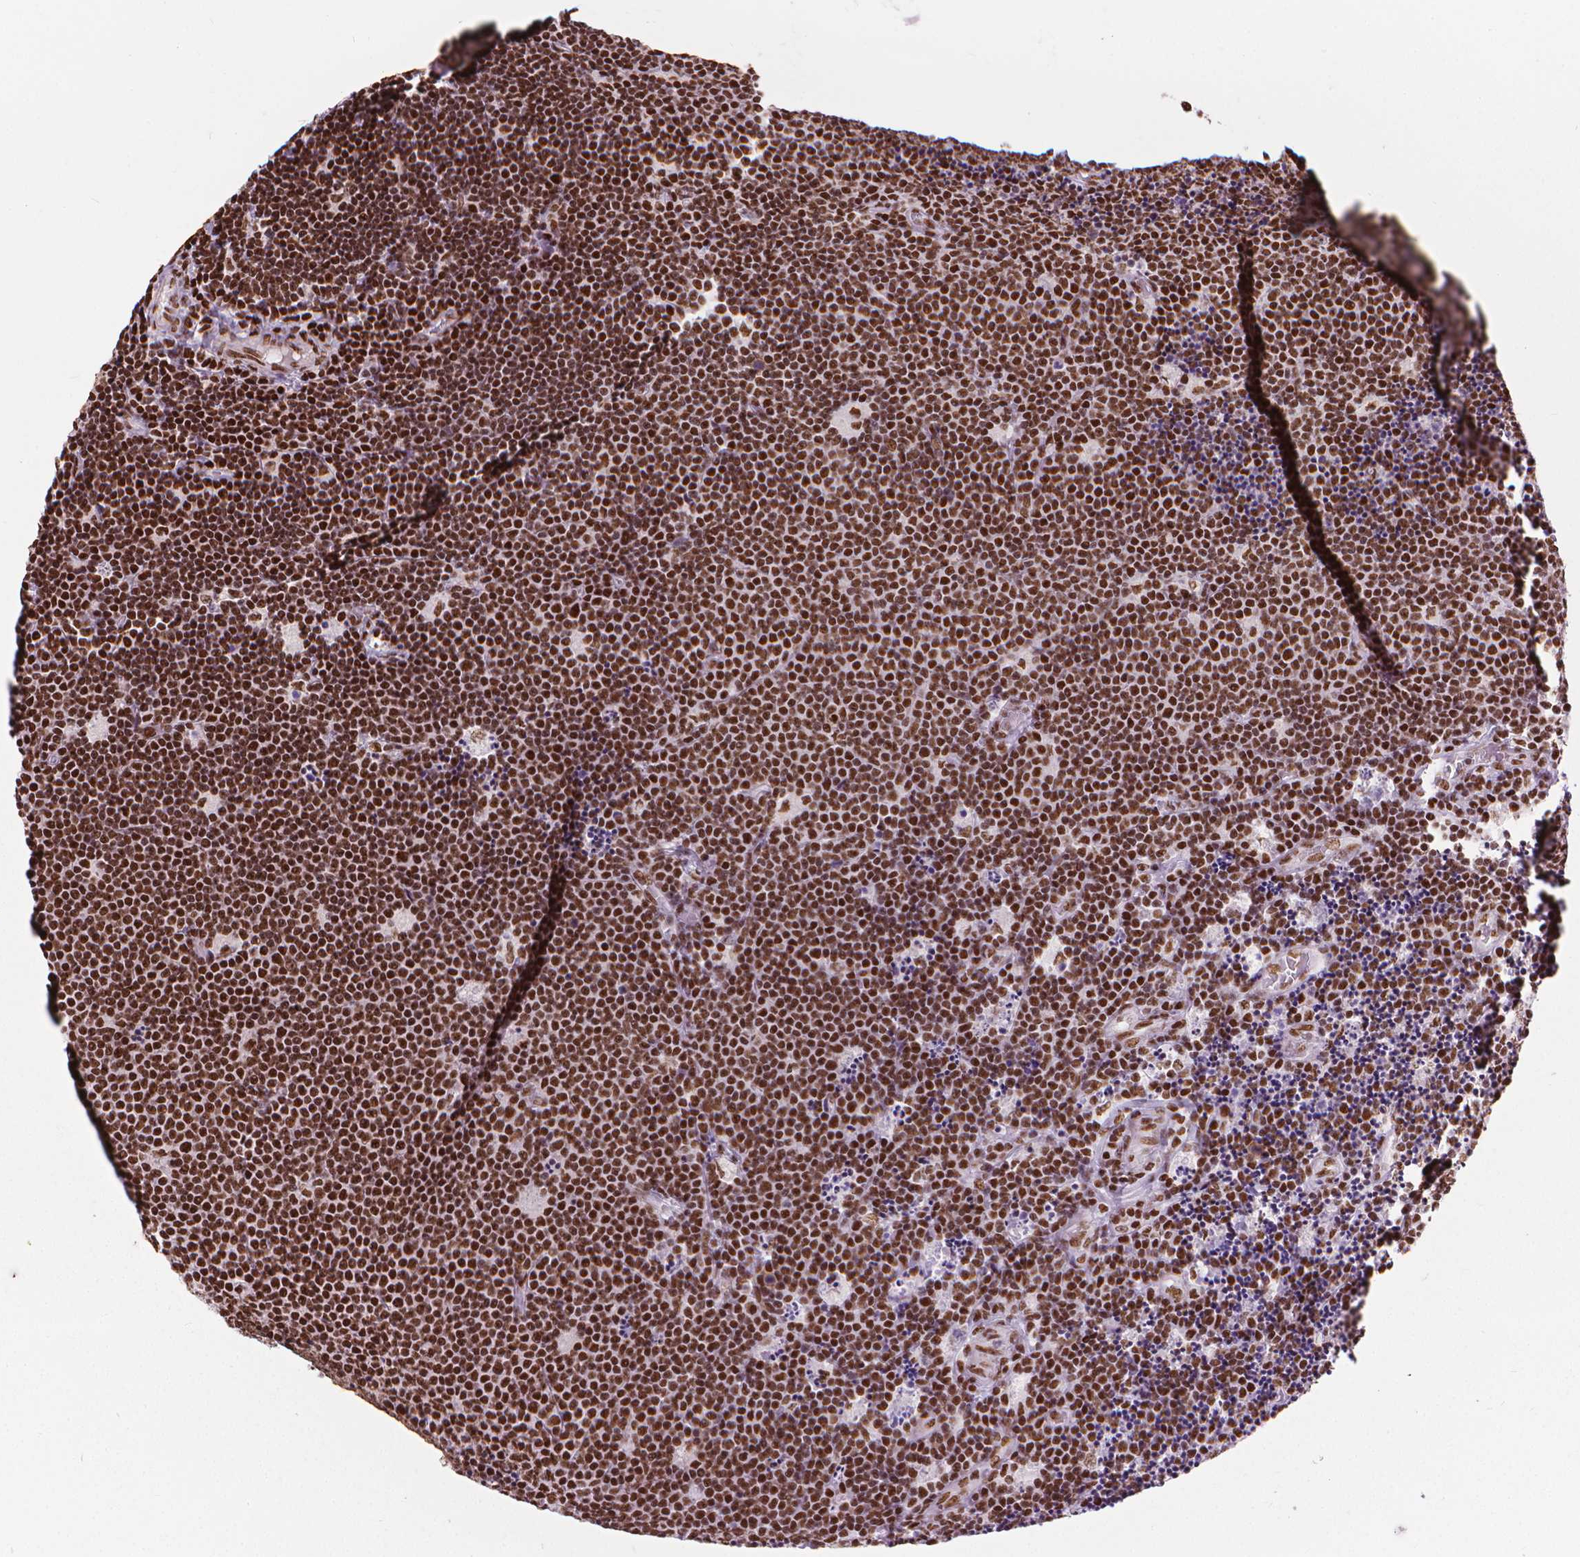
{"staining": {"intensity": "strong", "quantity": ">75%", "location": "nuclear"}, "tissue": "lymphoma", "cell_type": "Tumor cells", "image_type": "cancer", "snomed": [{"axis": "morphology", "description": "Malignant lymphoma, non-Hodgkin's type, Low grade"}, {"axis": "topography", "description": "Brain"}], "caption": "Brown immunohistochemical staining in human malignant lymphoma, non-Hodgkin's type (low-grade) displays strong nuclear positivity in about >75% of tumor cells. (Brightfield microscopy of DAB IHC at high magnification).", "gene": "AKAP8", "patient": {"sex": "female", "age": 66}}